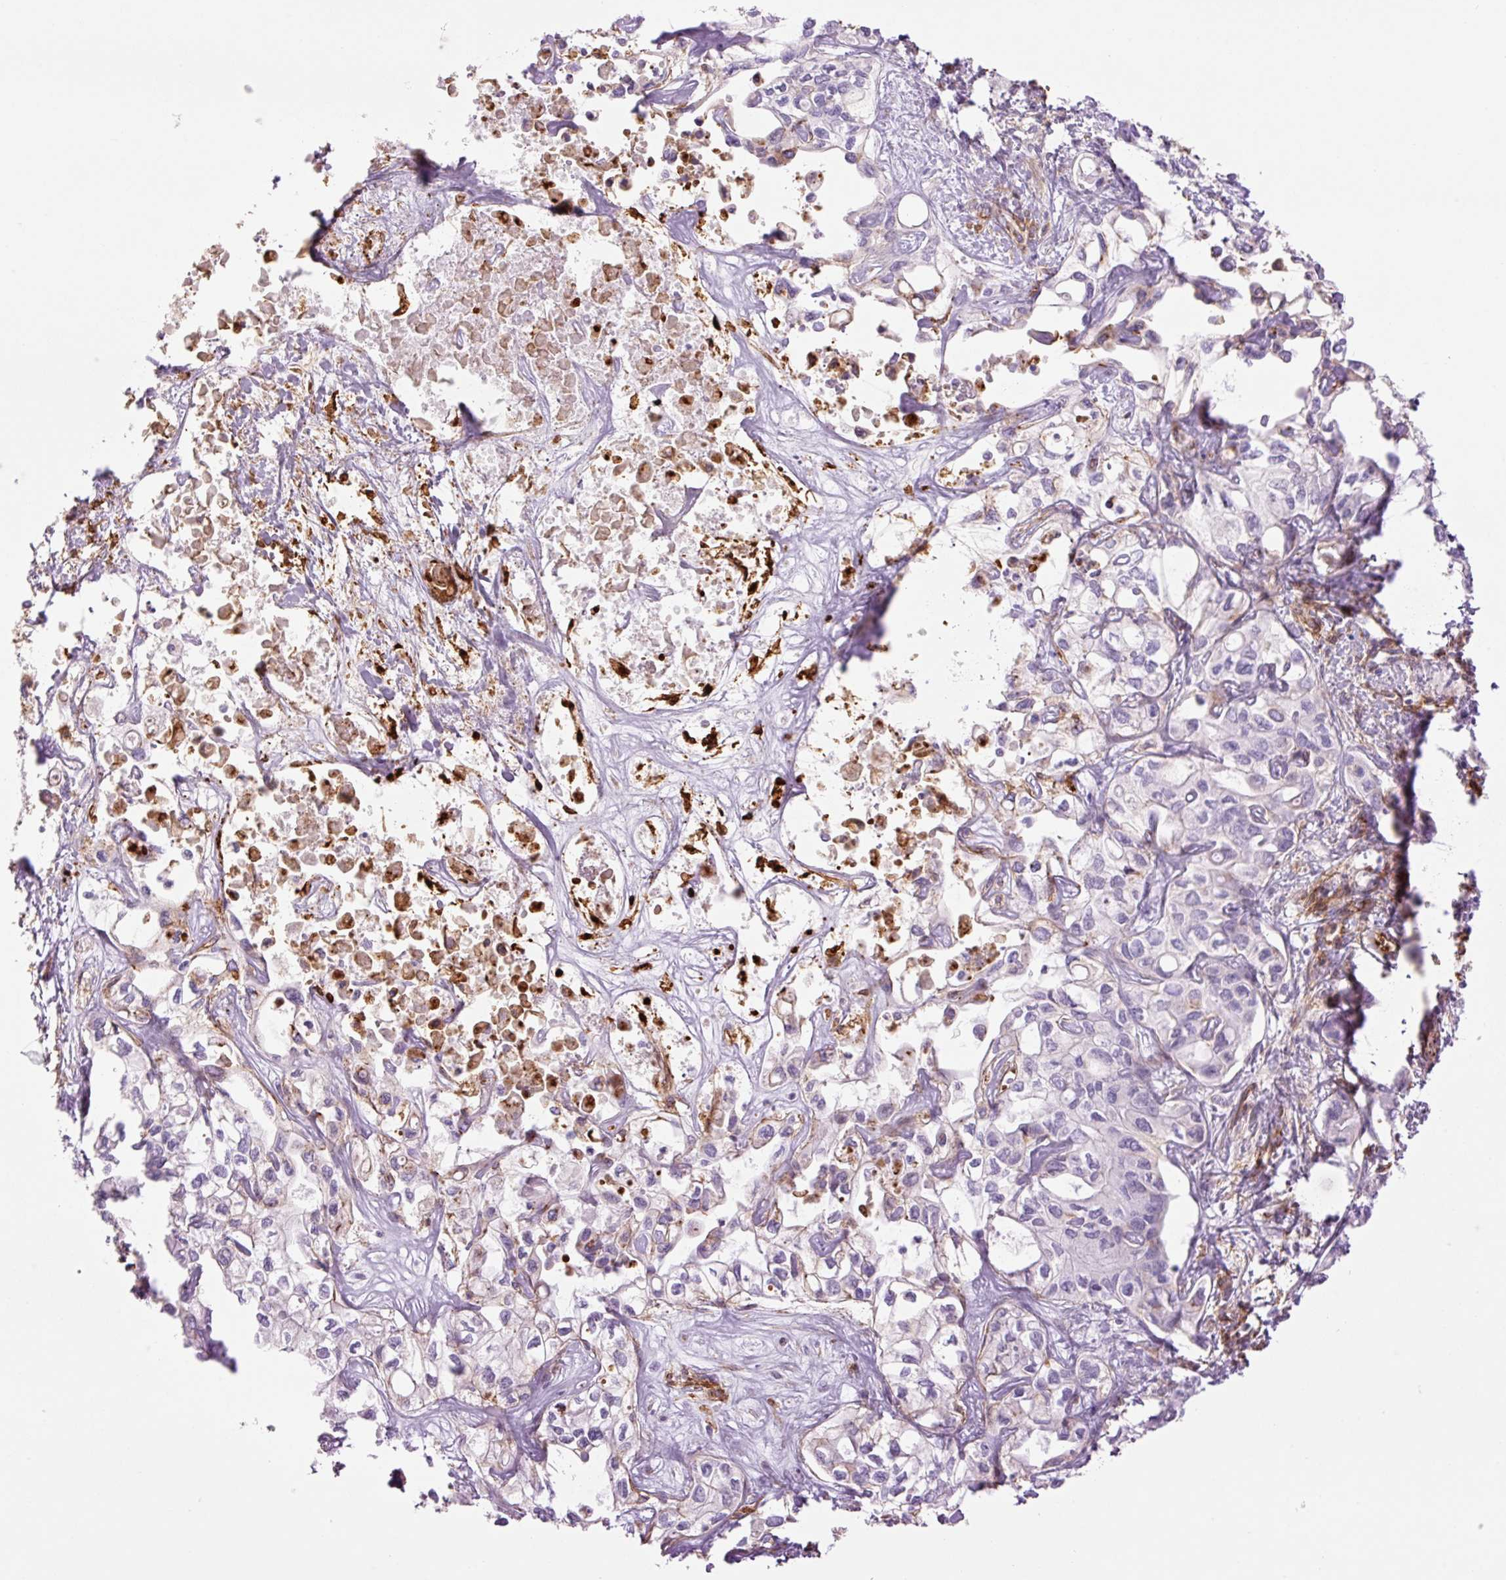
{"staining": {"intensity": "negative", "quantity": "none", "location": "none"}, "tissue": "liver cancer", "cell_type": "Tumor cells", "image_type": "cancer", "snomed": [{"axis": "morphology", "description": "Cholangiocarcinoma"}, {"axis": "topography", "description": "Liver"}], "caption": "There is no significant staining in tumor cells of liver cholangiocarcinoma.", "gene": "CAV1", "patient": {"sex": "female", "age": 64}}